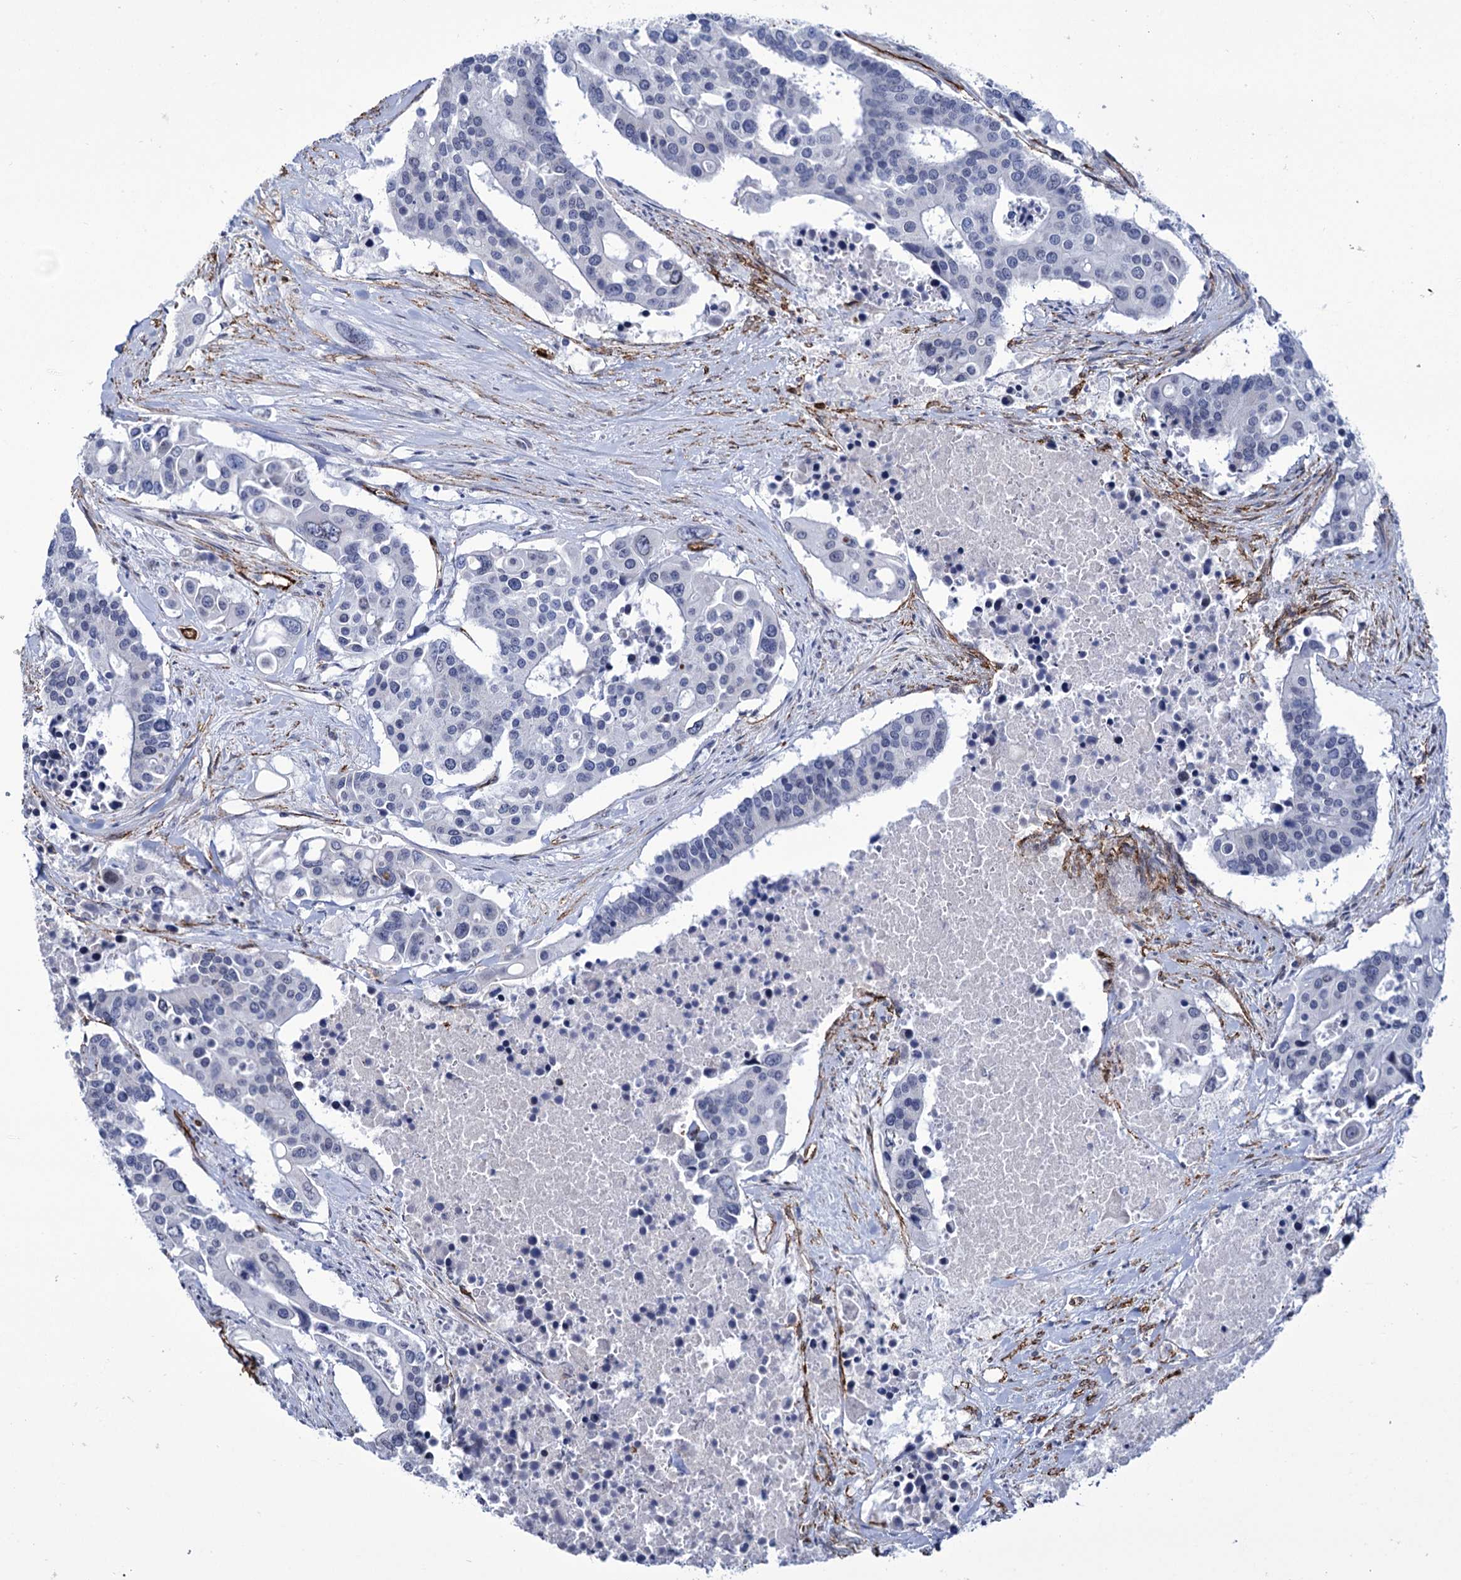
{"staining": {"intensity": "negative", "quantity": "none", "location": "none"}, "tissue": "colorectal cancer", "cell_type": "Tumor cells", "image_type": "cancer", "snomed": [{"axis": "morphology", "description": "Adenocarcinoma, NOS"}, {"axis": "topography", "description": "Colon"}], "caption": "High magnification brightfield microscopy of adenocarcinoma (colorectal) stained with DAB (brown) and counterstained with hematoxylin (blue): tumor cells show no significant staining.", "gene": "ZC3H12C", "patient": {"sex": "male", "age": 77}}